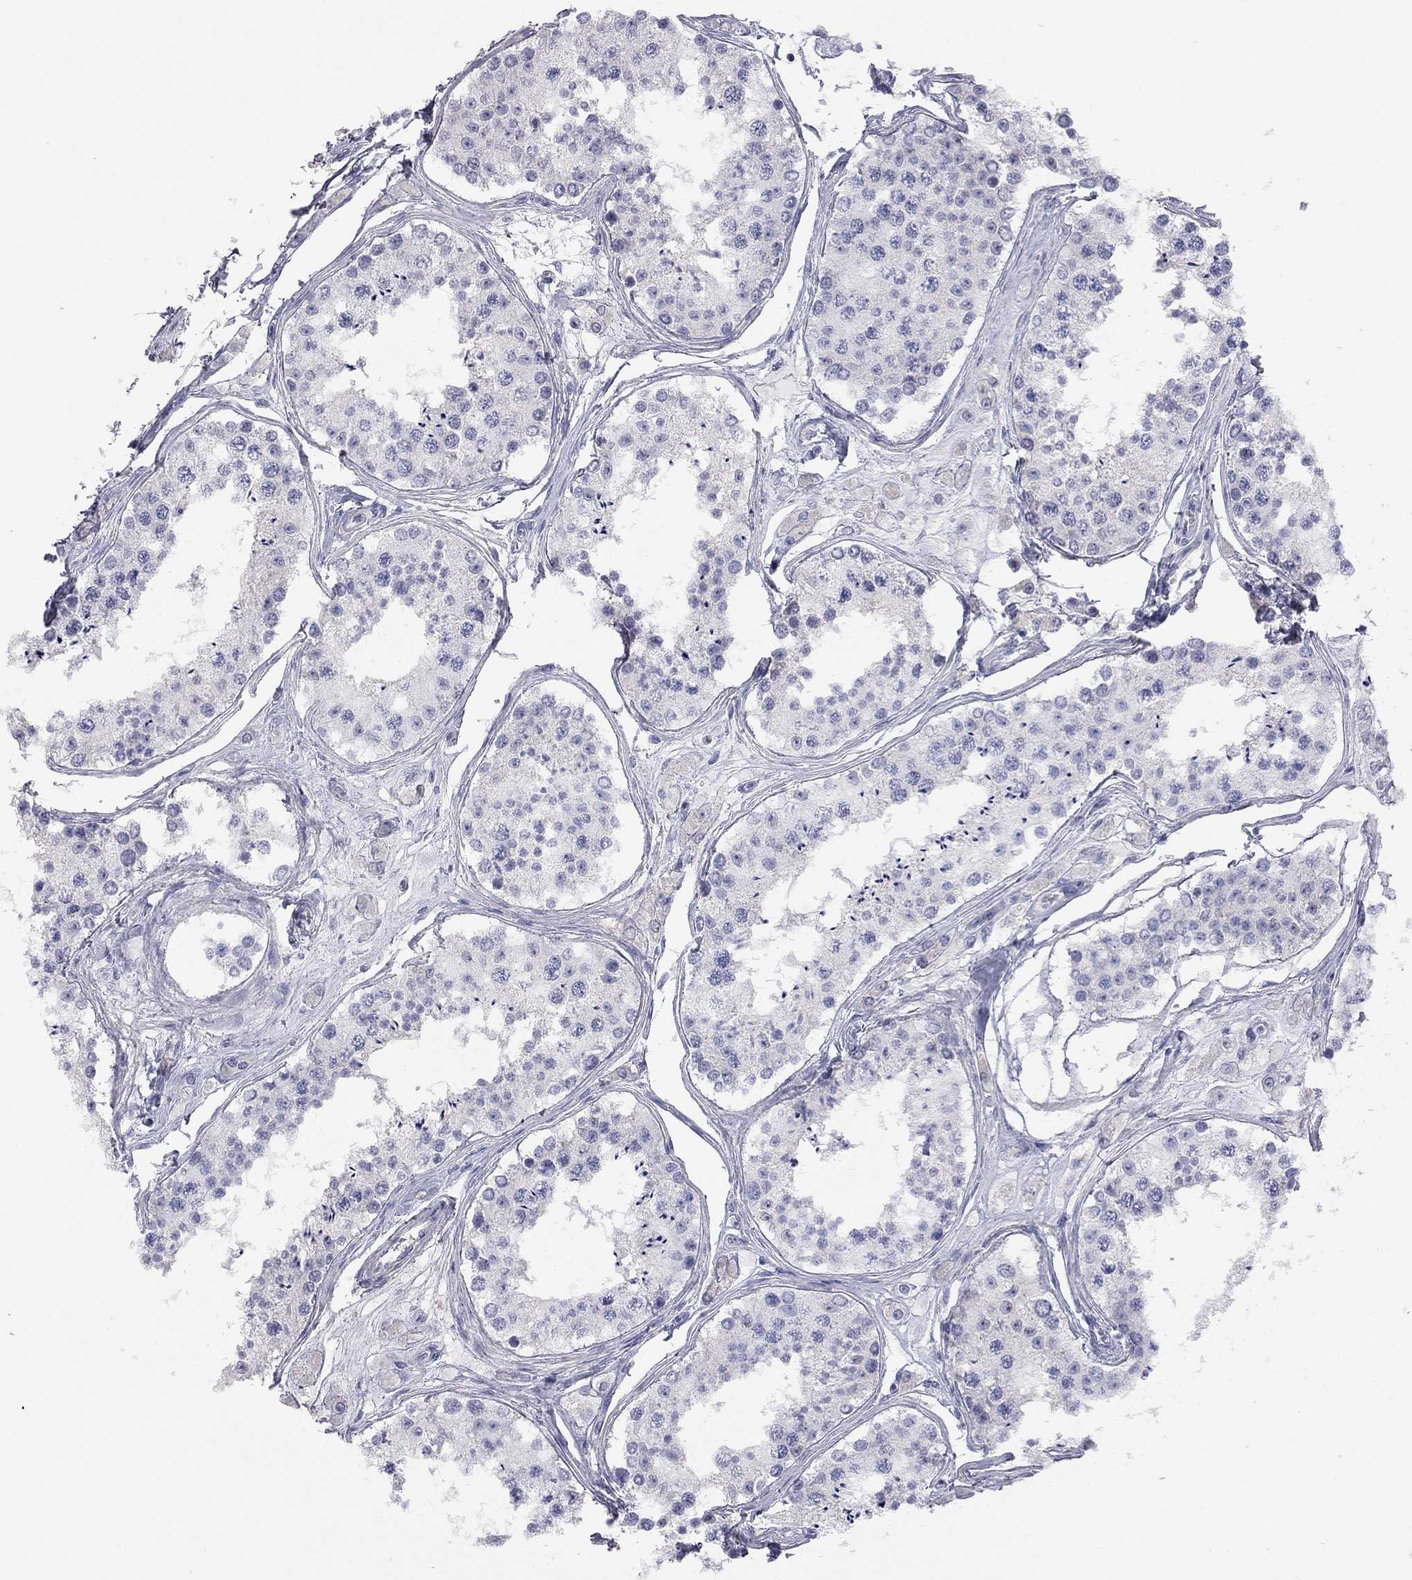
{"staining": {"intensity": "negative", "quantity": "none", "location": "none"}, "tissue": "testis", "cell_type": "Cells in seminiferous ducts", "image_type": "normal", "snomed": [{"axis": "morphology", "description": "Normal tissue, NOS"}, {"axis": "topography", "description": "Testis"}], "caption": "IHC photomicrograph of unremarkable testis stained for a protein (brown), which demonstrates no expression in cells in seminiferous ducts.", "gene": "ADCYAP1", "patient": {"sex": "male", "age": 25}}